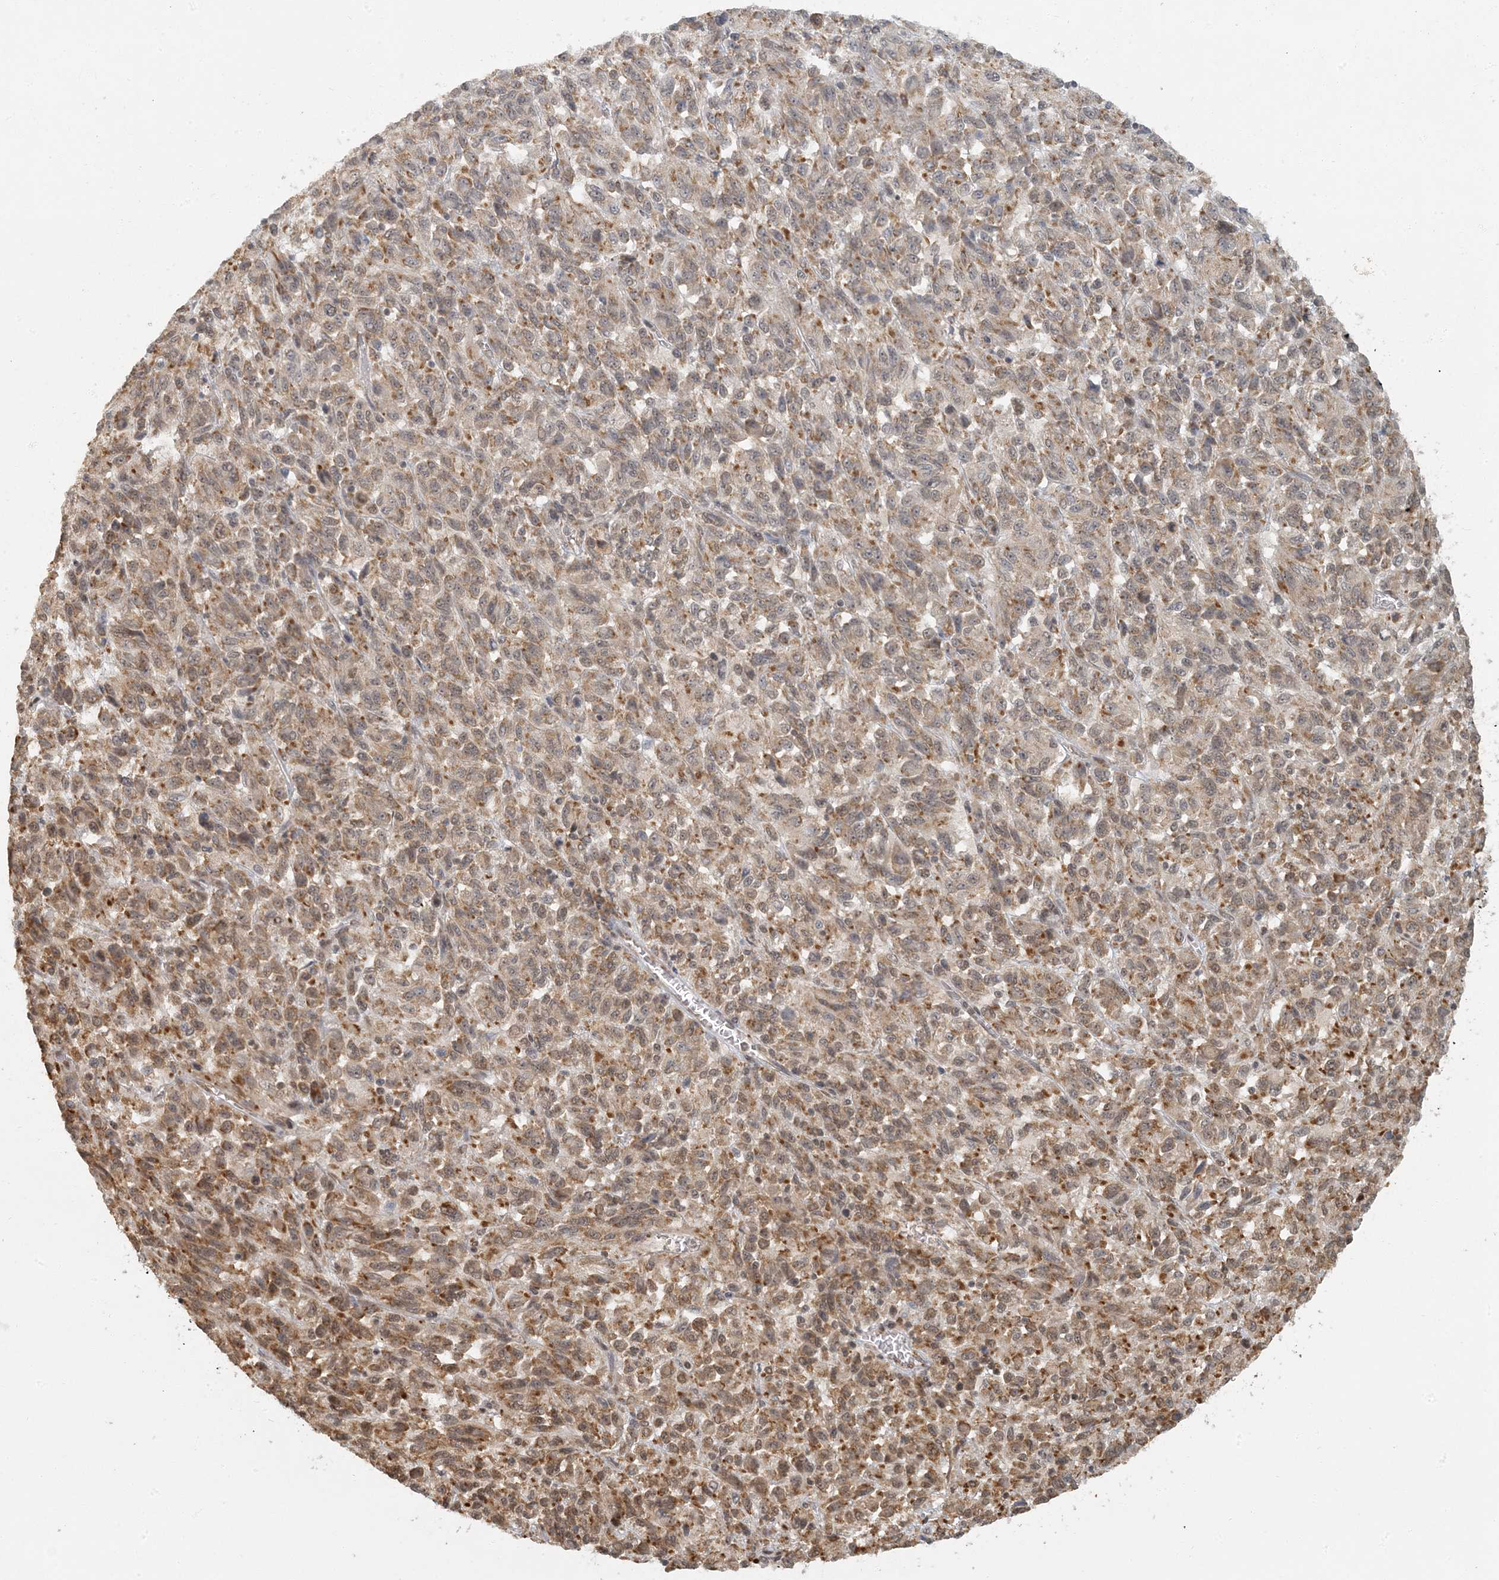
{"staining": {"intensity": "moderate", "quantity": ">75%", "location": "cytoplasmic/membranous,nuclear"}, "tissue": "melanoma", "cell_type": "Tumor cells", "image_type": "cancer", "snomed": [{"axis": "morphology", "description": "Malignant melanoma, Metastatic site"}, {"axis": "topography", "description": "Lung"}], "caption": "Melanoma stained with DAB immunohistochemistry shows medium levels of moderate cytoplasmic/membranous and nuclear staining in about >75% of tumor cells.", "gene": "AK9", "patient": {"sex": "male", "age": 64}}